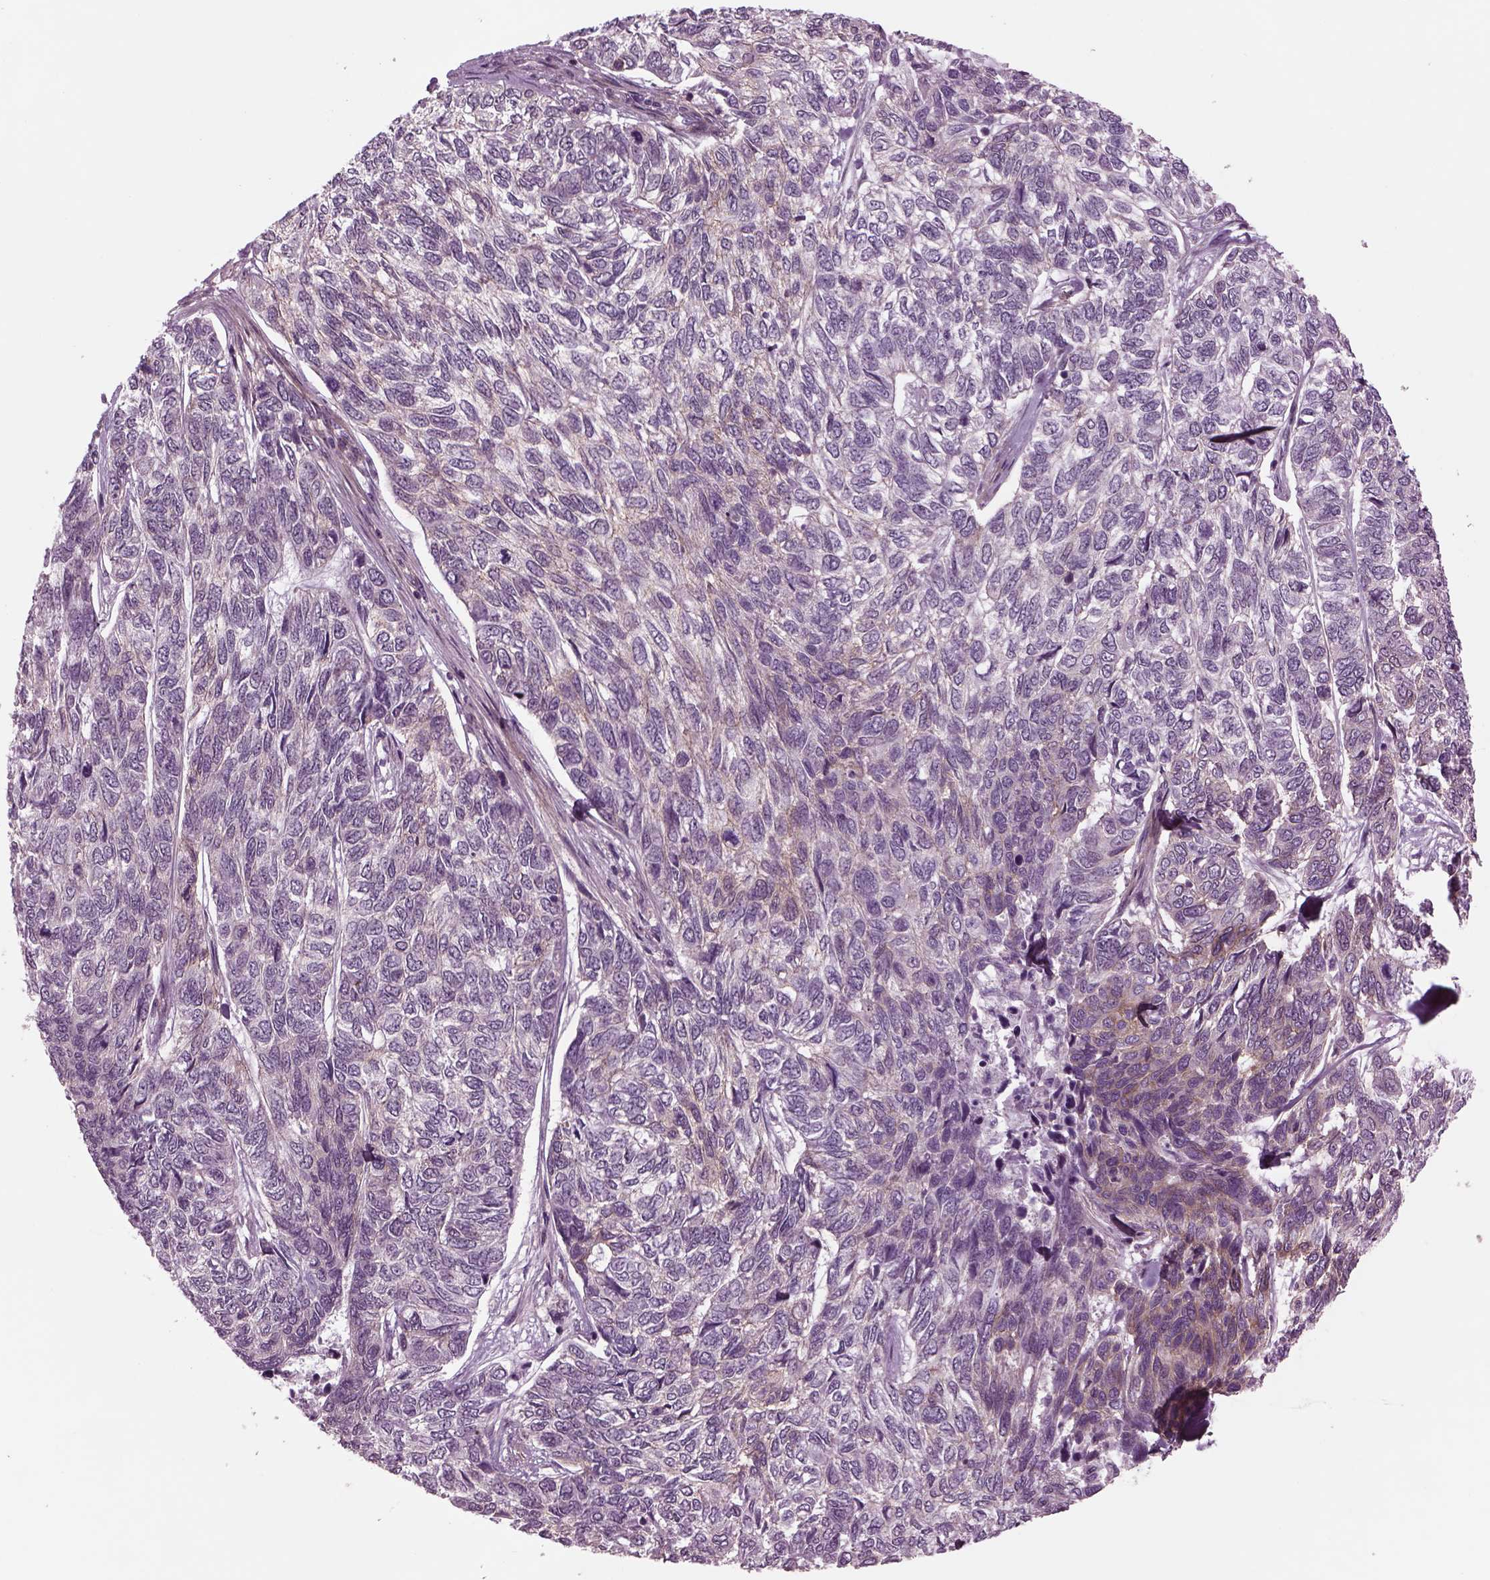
{"staining": {"intensity": "weak", "quantity": "<25%", "location": "cytoplasmic/membranous"}, "tissue": "skin cancer", "cell_type": "Tumor cells", "image_type": "cancer", "snomed": [{"axis": "morphology", "description": "Basal cell carcinoma"}, {"axis": "topography", "description": "Skin"}], "caption": "High power microscopy micrograph of an immunohistochemistry photomicrograph of skin cancer (basal cell carcinoma), revealing no significant staining in tumor cells.", "gene": "ODF3", "patient": {"sex": "female", "age": 65}}